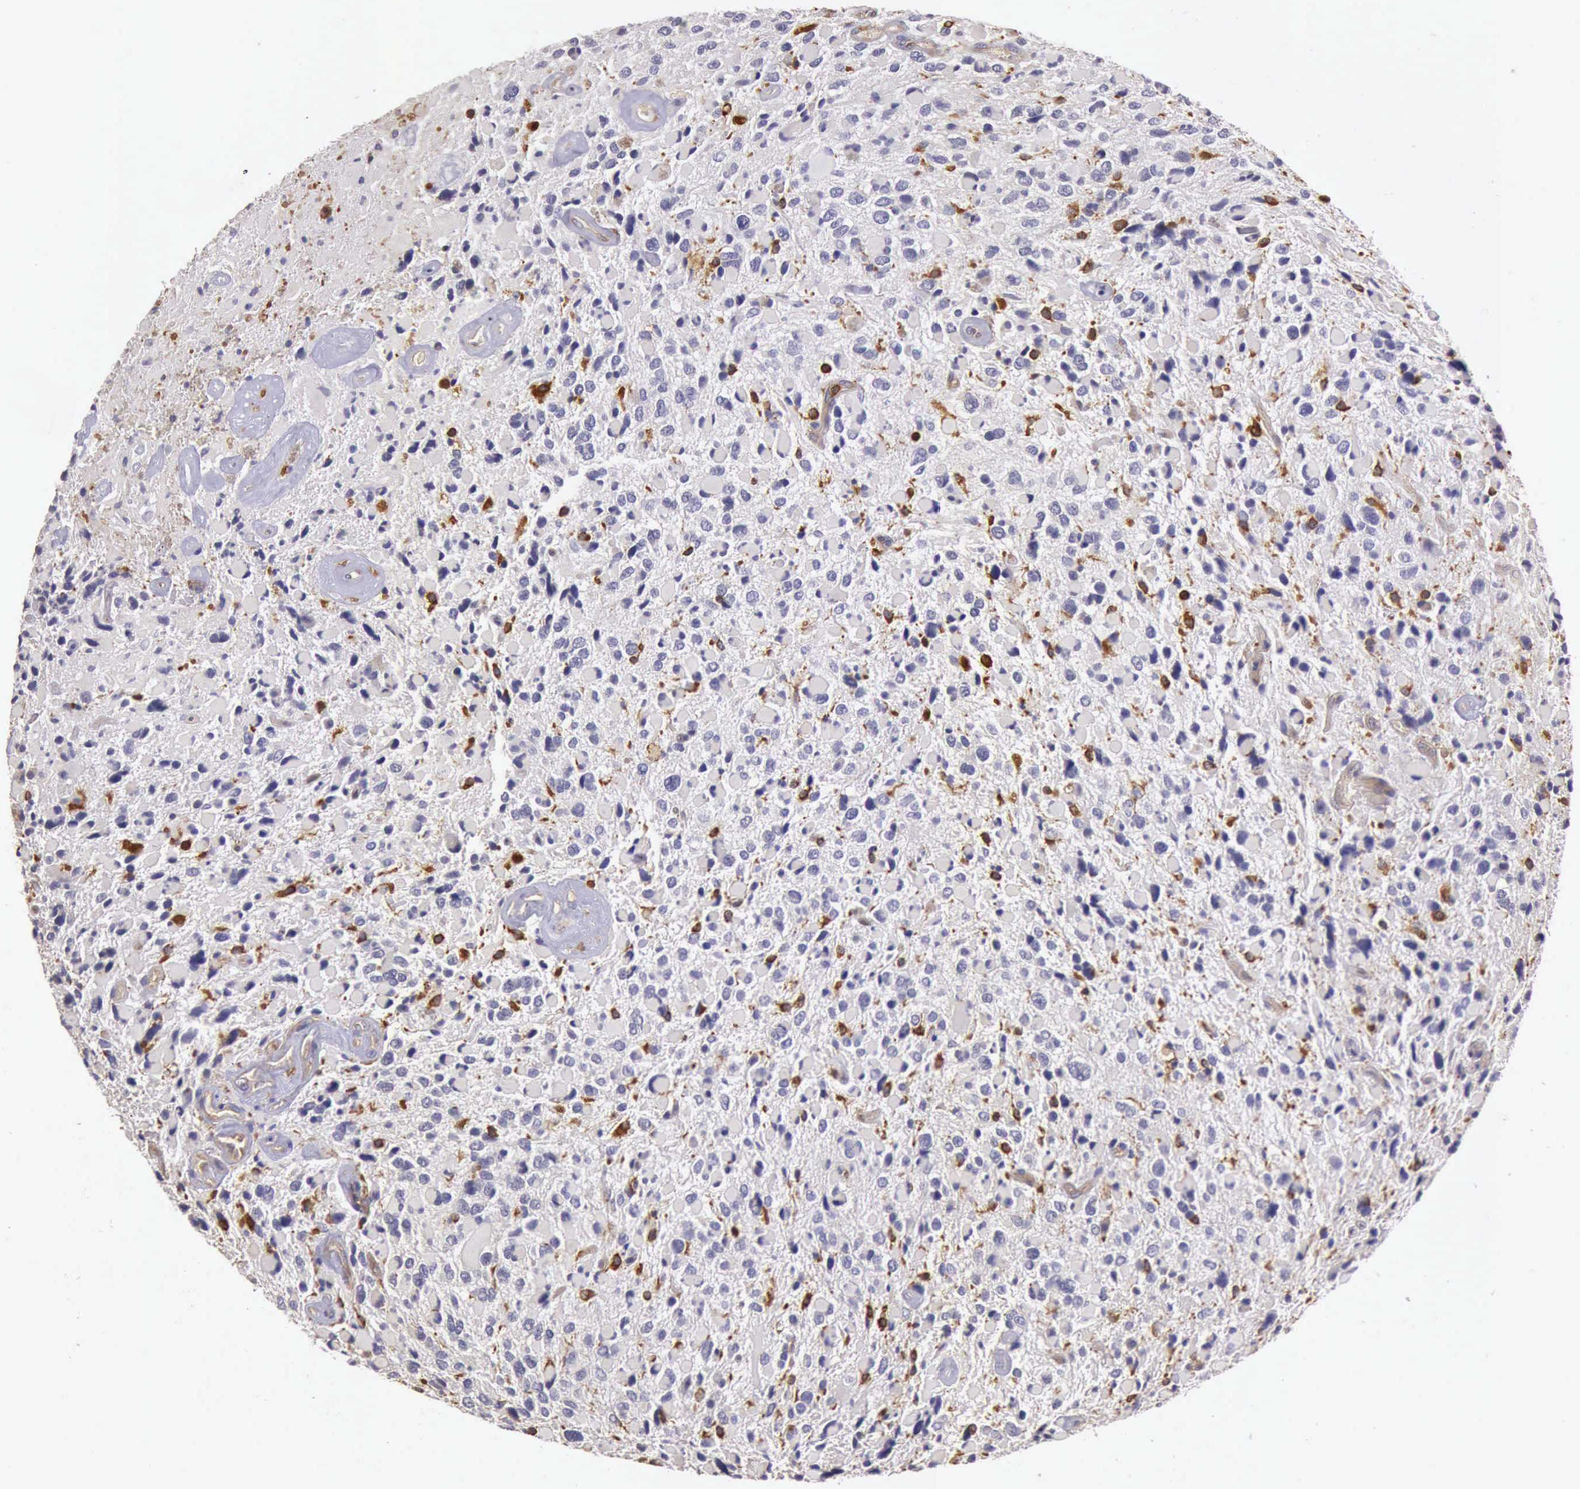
{"staining": {"intensity": "negative", "quantity": "none", "location": "none"}, "tissue": "glioma", "cell_type": "Tumor cells", "image_type": "cancer", "snomed": [{"axis": "morphology", "description": "Glioma, malignant, High grade"}, {"axis": "topography", "description": "Brain"}], "caption": "The image exhibits no staining of tumor cells in malignant high-grade glioma.", "gene": "ARHGAP4", "patient": {"sex": "female", "age": 37}}